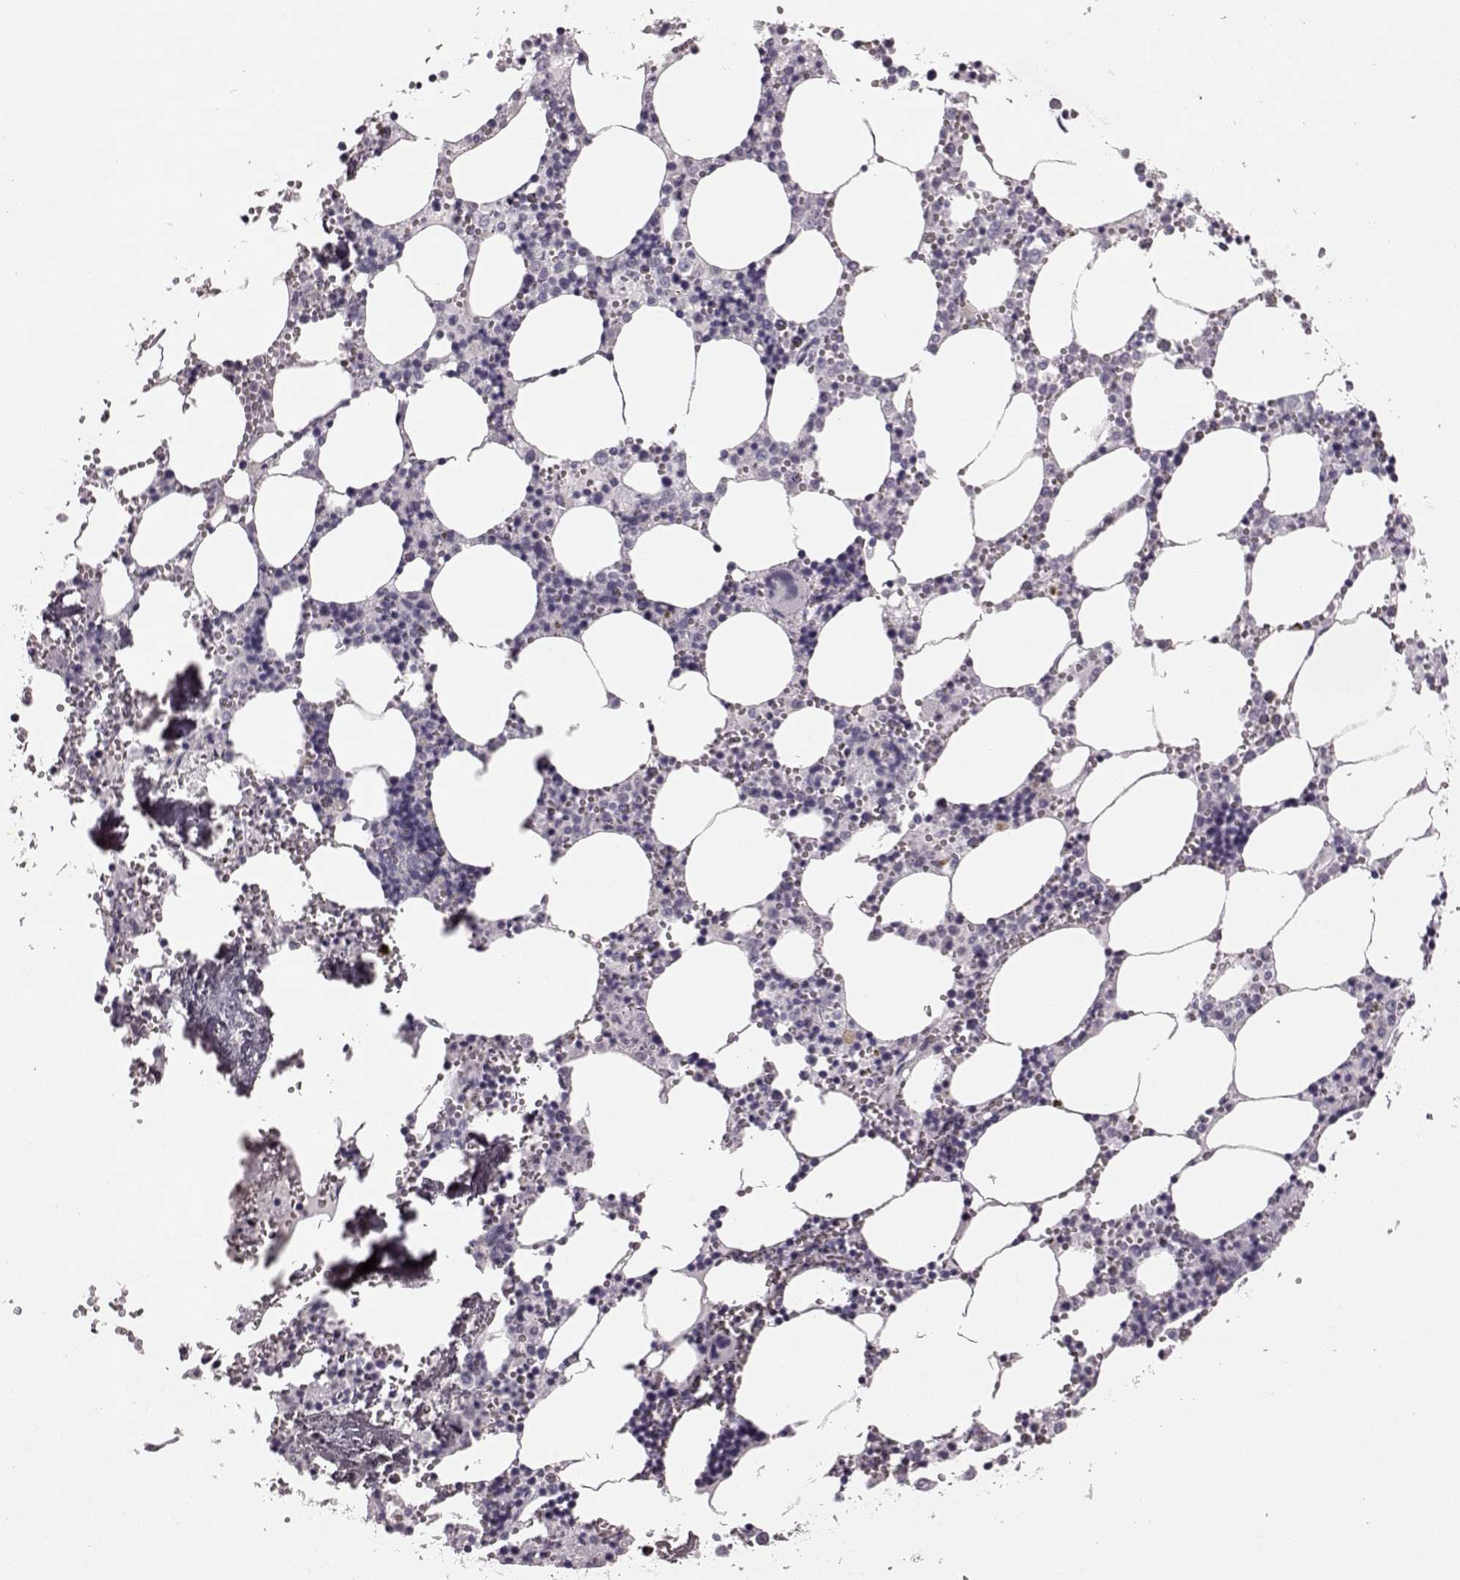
{"staining": {"intensity": "negative", "quantity": "none", "location": "none"}, "tissue": "bone marrow", "cell_type": "Hematopoietic cells", "image_type": "normal", "snomed": [{"axis": "morphology", "description": "Normal tissue, NOS"}, {"axis": "topography", "description": "Bone marrow"}], "caption": "Immunohistochemistry histopathology image of normal human bone marrow stained for a protein (brown), which exhibits no staining in hematopoietic cells. The staining was performed using DAB (3,3'-diaminobenzidine) to visualize the protein expression in brown, while the nuclei were stained in blue with hematoxylin (Magnification: 20x).", "gene": "AIPL1", "patient": {"sex": "male", "age": 54}}